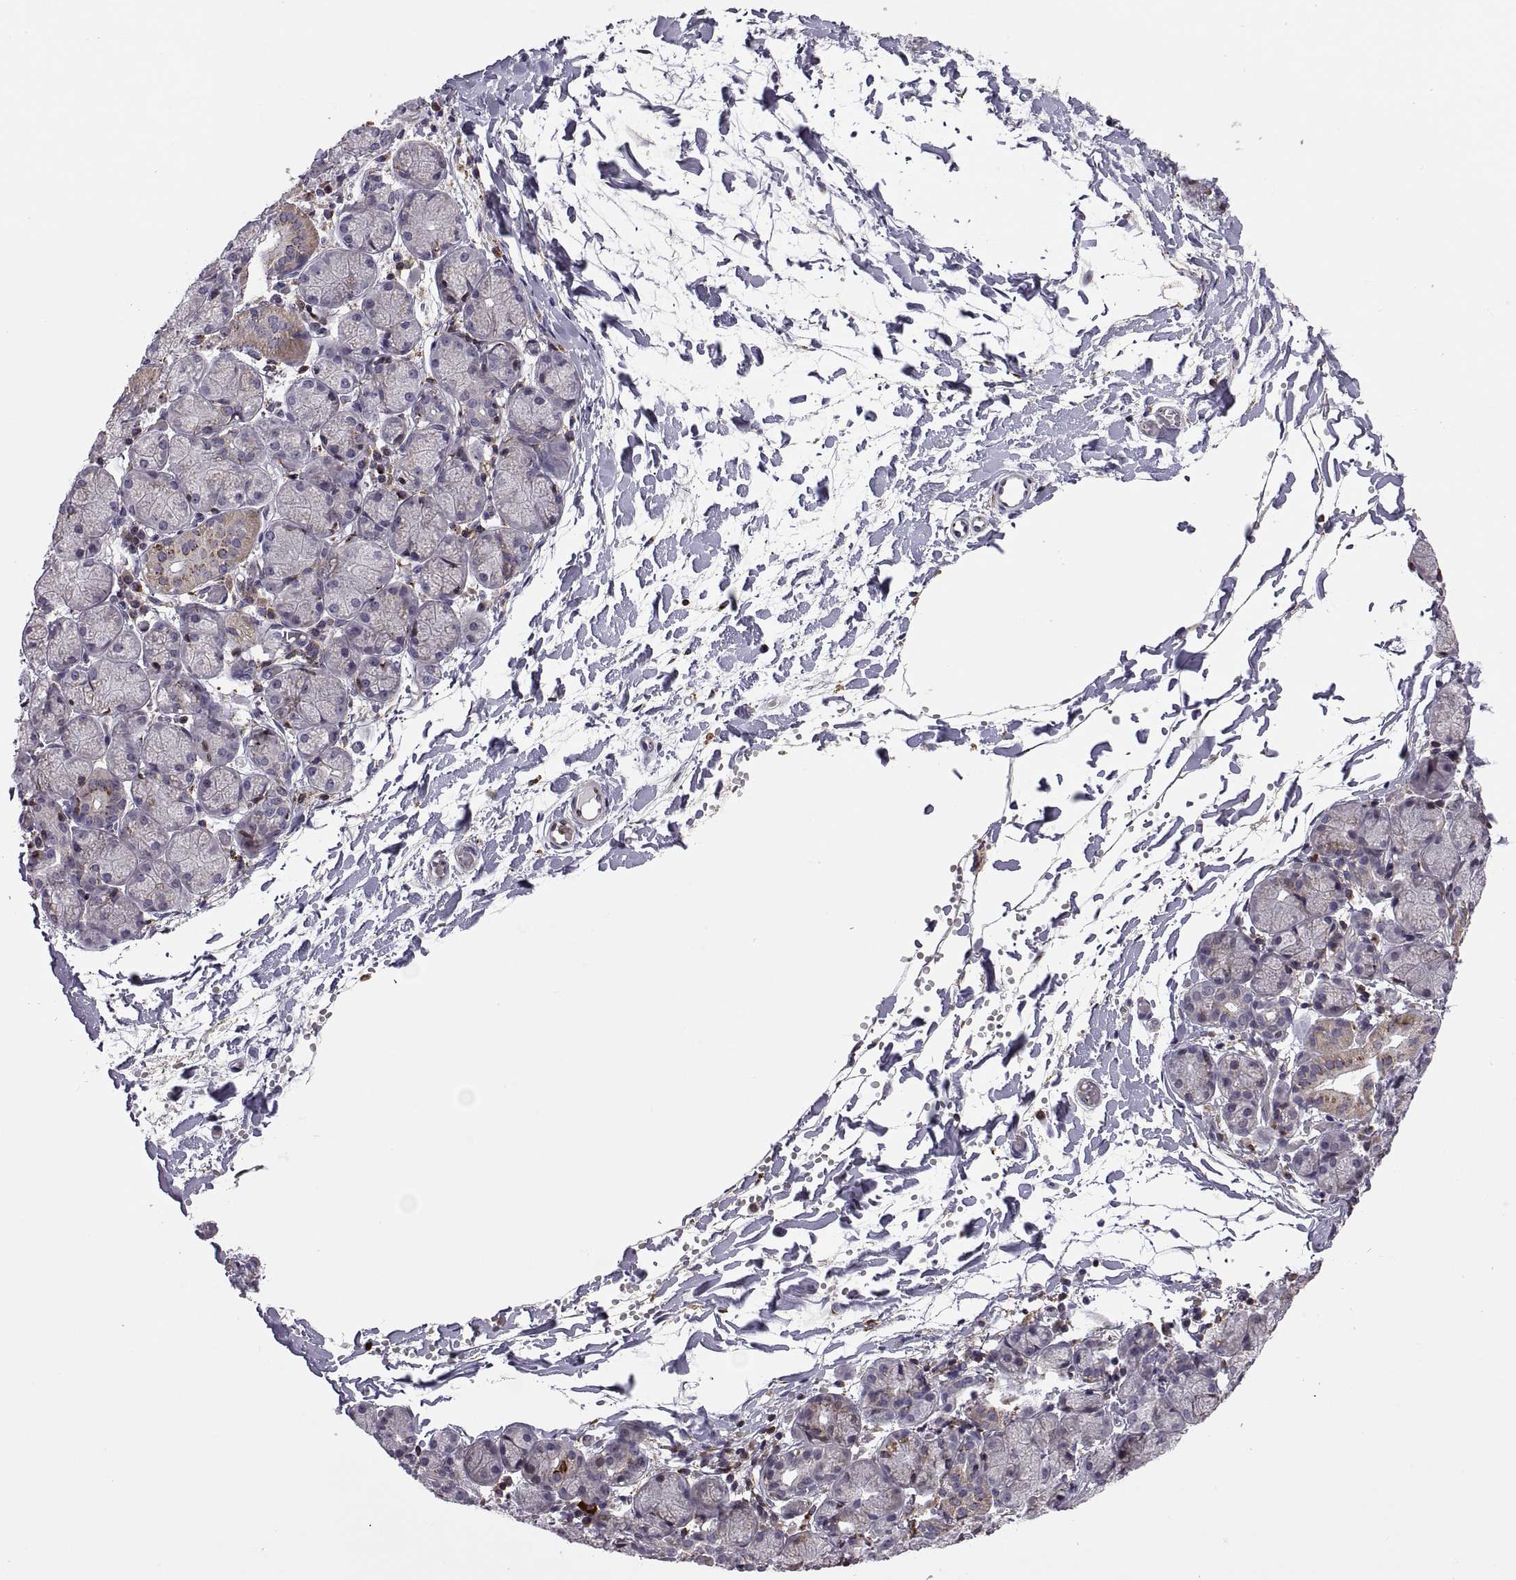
{"staining": {"intensity": "moderate", "quantity": "<25%", "location": "cytoplasmic/membranous"}, "tissue": "salivary gland", "cell_type": "Glandular cells", "image_type": "normal", "snomed": [{"axis": "morphology", "description": "Normal tissue, NOS"}, {"axis": "topography", "description": "Salivary gland"}, {"axis": "topography", "description": "Peripheral nerve tissue"}], "caption": "This micrograph exhibits normal salivary gland stained with immunohistochemistry to label a protein in brown. The cytoplasmic/membranous of glandular cells show moderate positivity for the protein. Nuclei are counter-stained blue.", "gene": "ACAP1", "patient": {"sex": "female", "age": 24}}